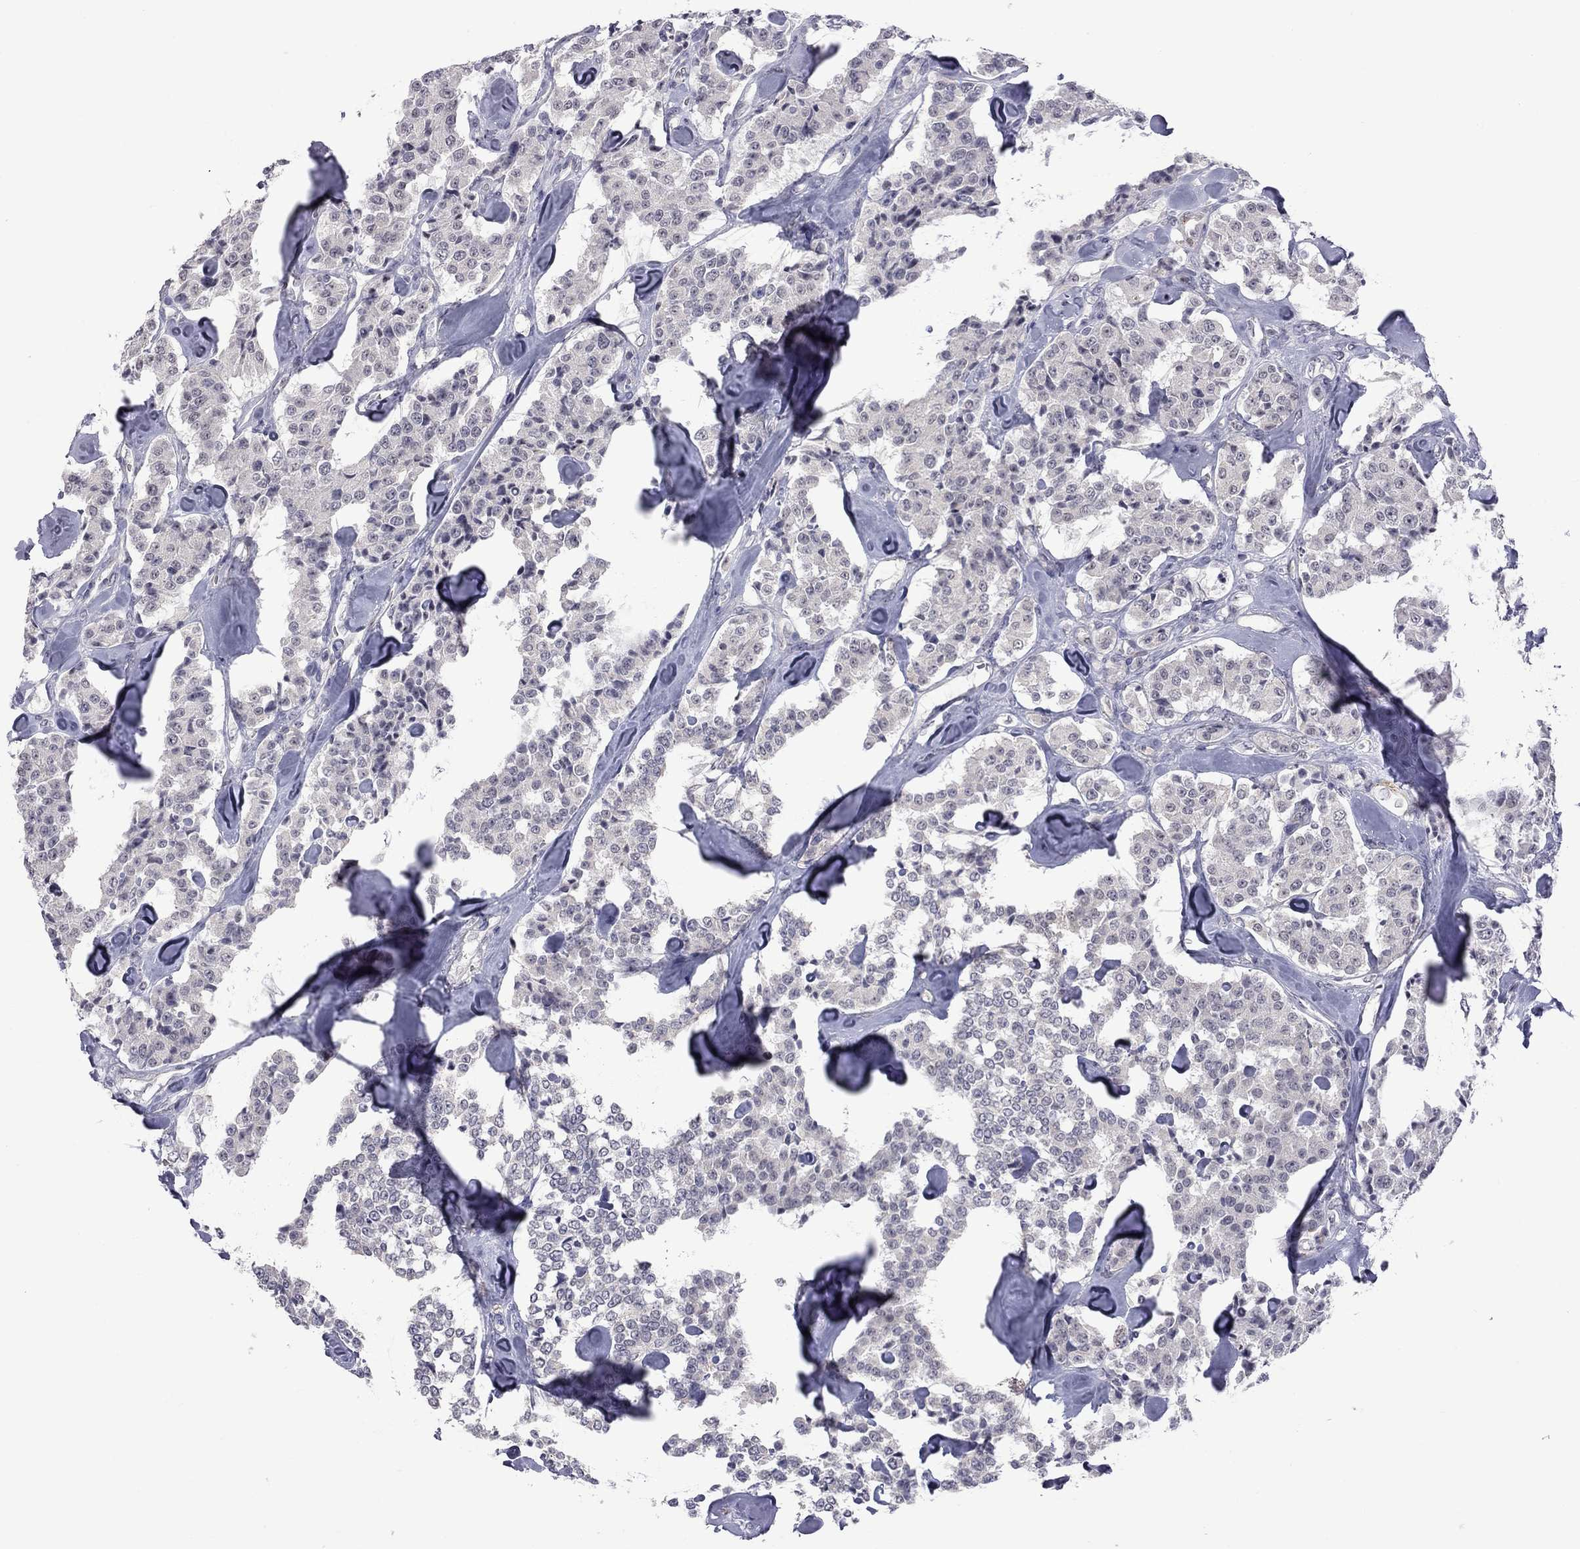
{"staining": {"intensity": "negative", "quantity": "none", "location": "none"}, "tissue": "carcinoid", "cell_type": "Tumor cells", "image_type": "cancer", "snomed": [{"axis": "morphology", "description": "Carcinoid, malignant, NOS"}, {"axis": "topography", "description": "Pancreas"}], "caption": "IHC of human malignant carcinoid shows no positivity in tumor cells.", "gene": "GSG1L", "patient": {"sex": "male", "age": 41}}